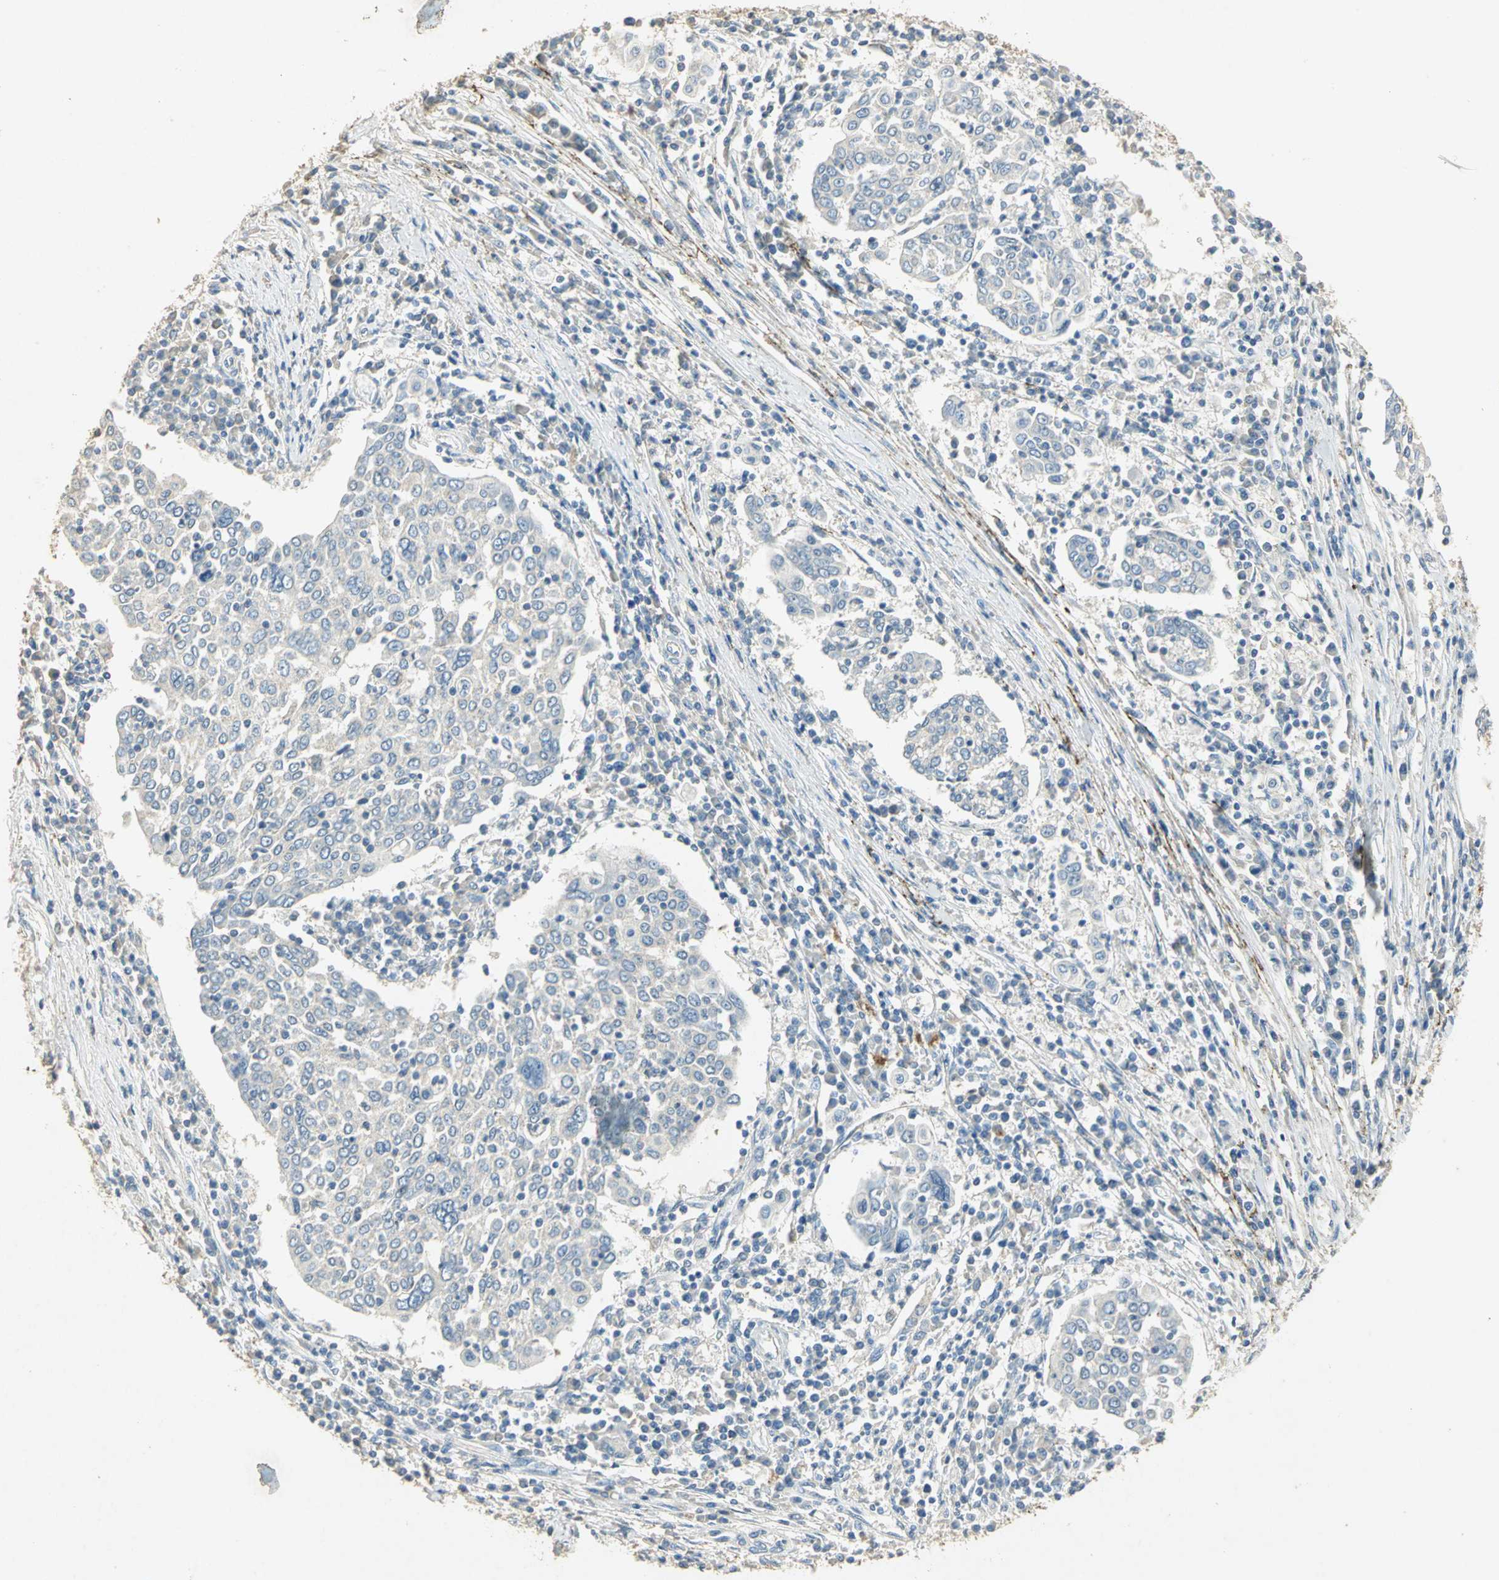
{"staining": {"intensity": "negative", "quantity": "none", "location": "none"}, "tissue": "cervical cancer", "cell_type": "Tumor cells", "image_type": "cancer", "snomed": [{"axis": "morphology", "description": "Squamous cell carcinoma, NOS"}, {"axis": "topography", "description": "Cervix"}], "caption": "Tumor cells show no significant protein staining in cervical squamous cell carcinoma.", "gene": "ASB9", "patient": {"sex": "female", "age": 40}}